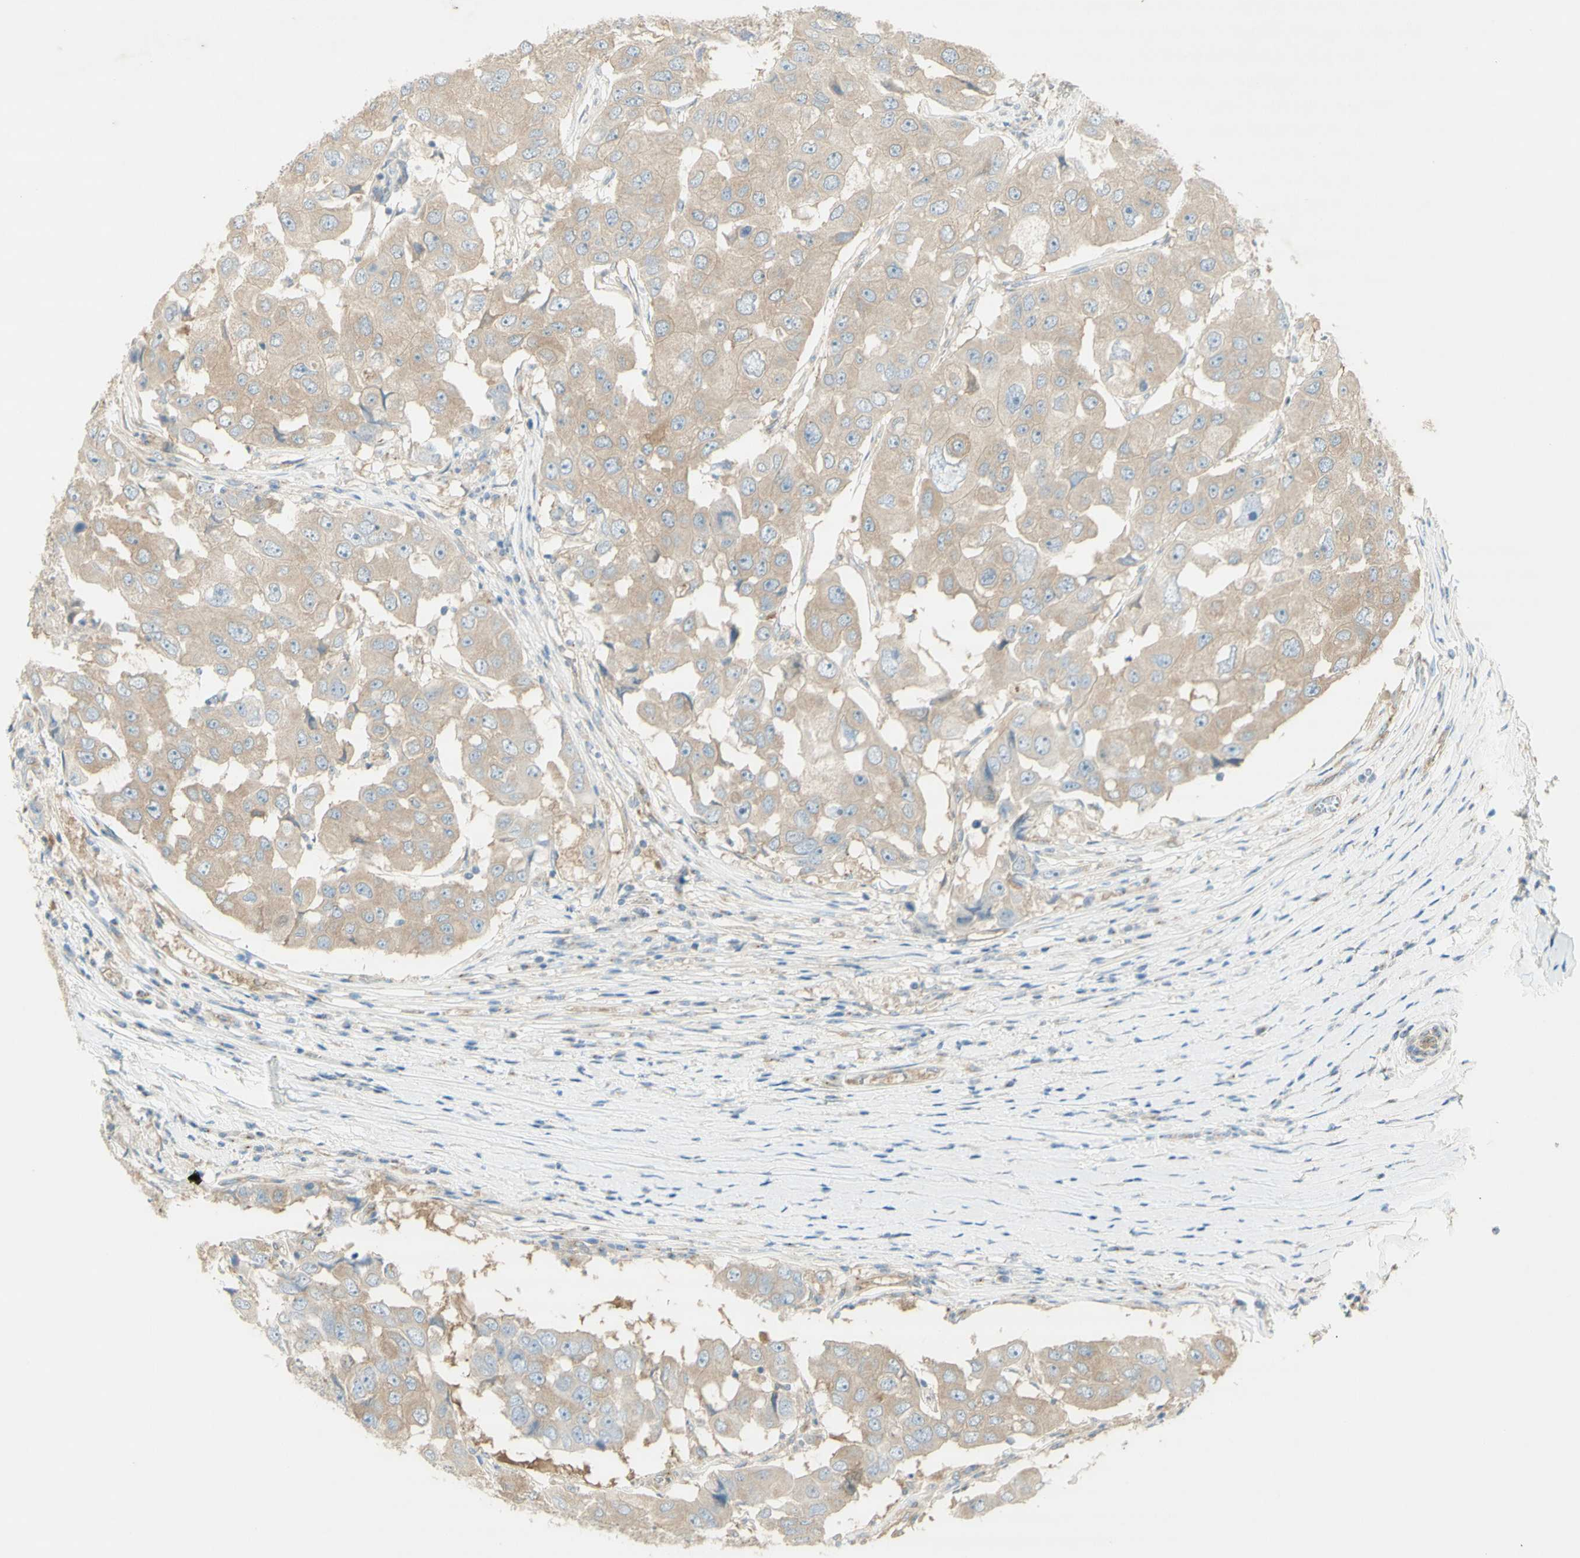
{"staining": {"intensity": "weak", "quantity": ">75%", "location": "cytoplasmic/membranous"}, "tissue": "breast cancer", "cell_type": "Tumor cells", "image_type": "cancer", "snomed": [{"axis": "morphology", "description": "Duct carcinoma"}, {"axis": "topography", "description": "Breast"}], "caption": "Brown immunohistochemical staining in breast infiltrating ductal carcinoma displays weak cytoplasmic/membranous staining in about >75% of tumor cells.", "gene": "DYNC1H1", "patient": {"sex": "female", "age": 27}}